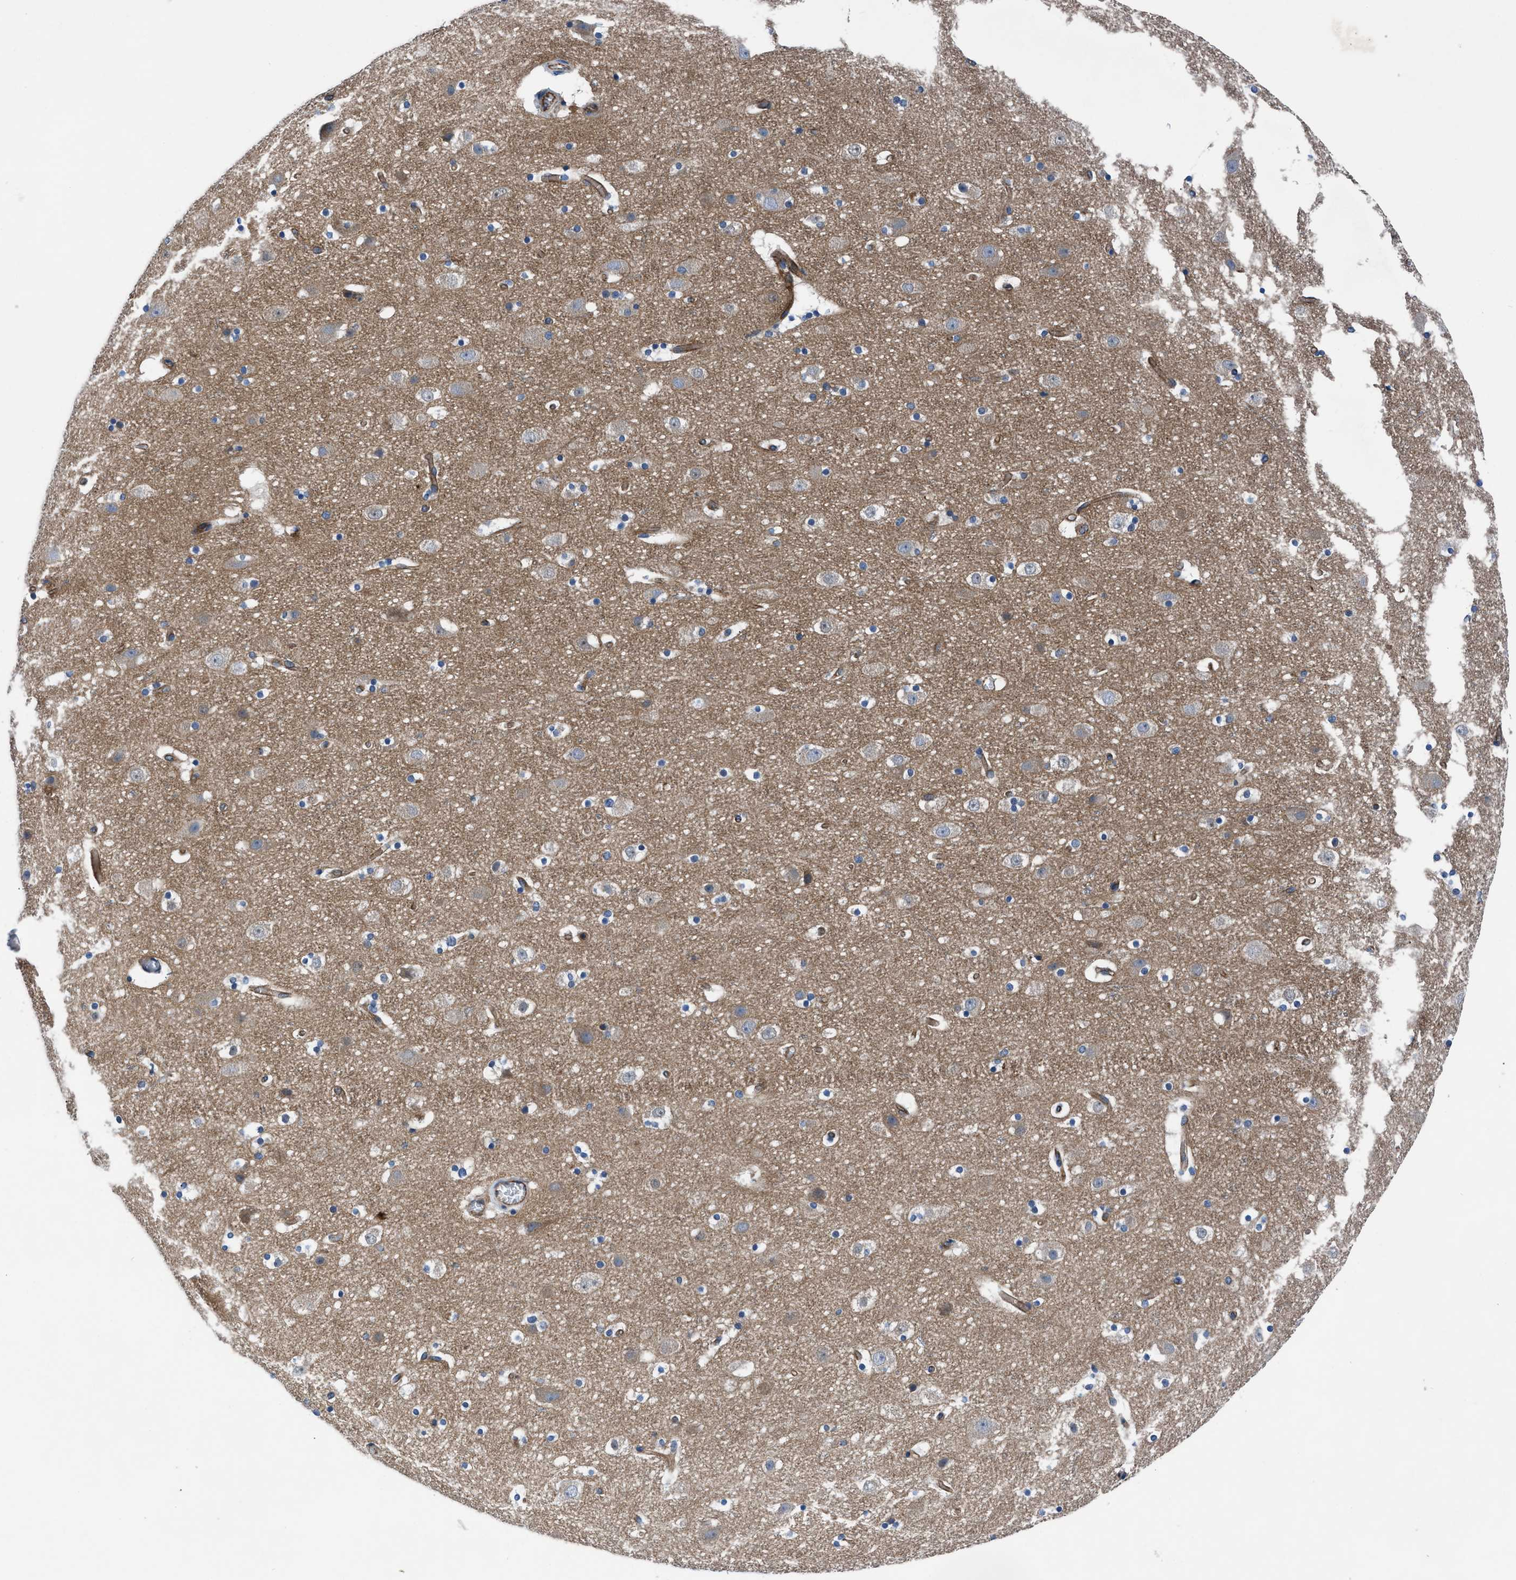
{"staining": {"intensity": "moderate", "quantity": "25%-75%", "location": "cytoplasmic/membranous"}, "tissue": "cerebral cortex", "cell_type": "Endothelial cells", "image_type": "normal", "snomed": [{"axis": "morphology", "description": "Normal tissue, NOS"}, {"axis": "topography", "description": "Cerebral cortex"}], "caption": "Immunohistochemical staining of unremarkable human cerebral cortex displays 25%-75% levels of moderate cytoplasmic/membranous protein positivity in about 25%-75% of endothelial cells.", "gene": "TRIP4", "patient": {"sex": "male", "age": 45}}